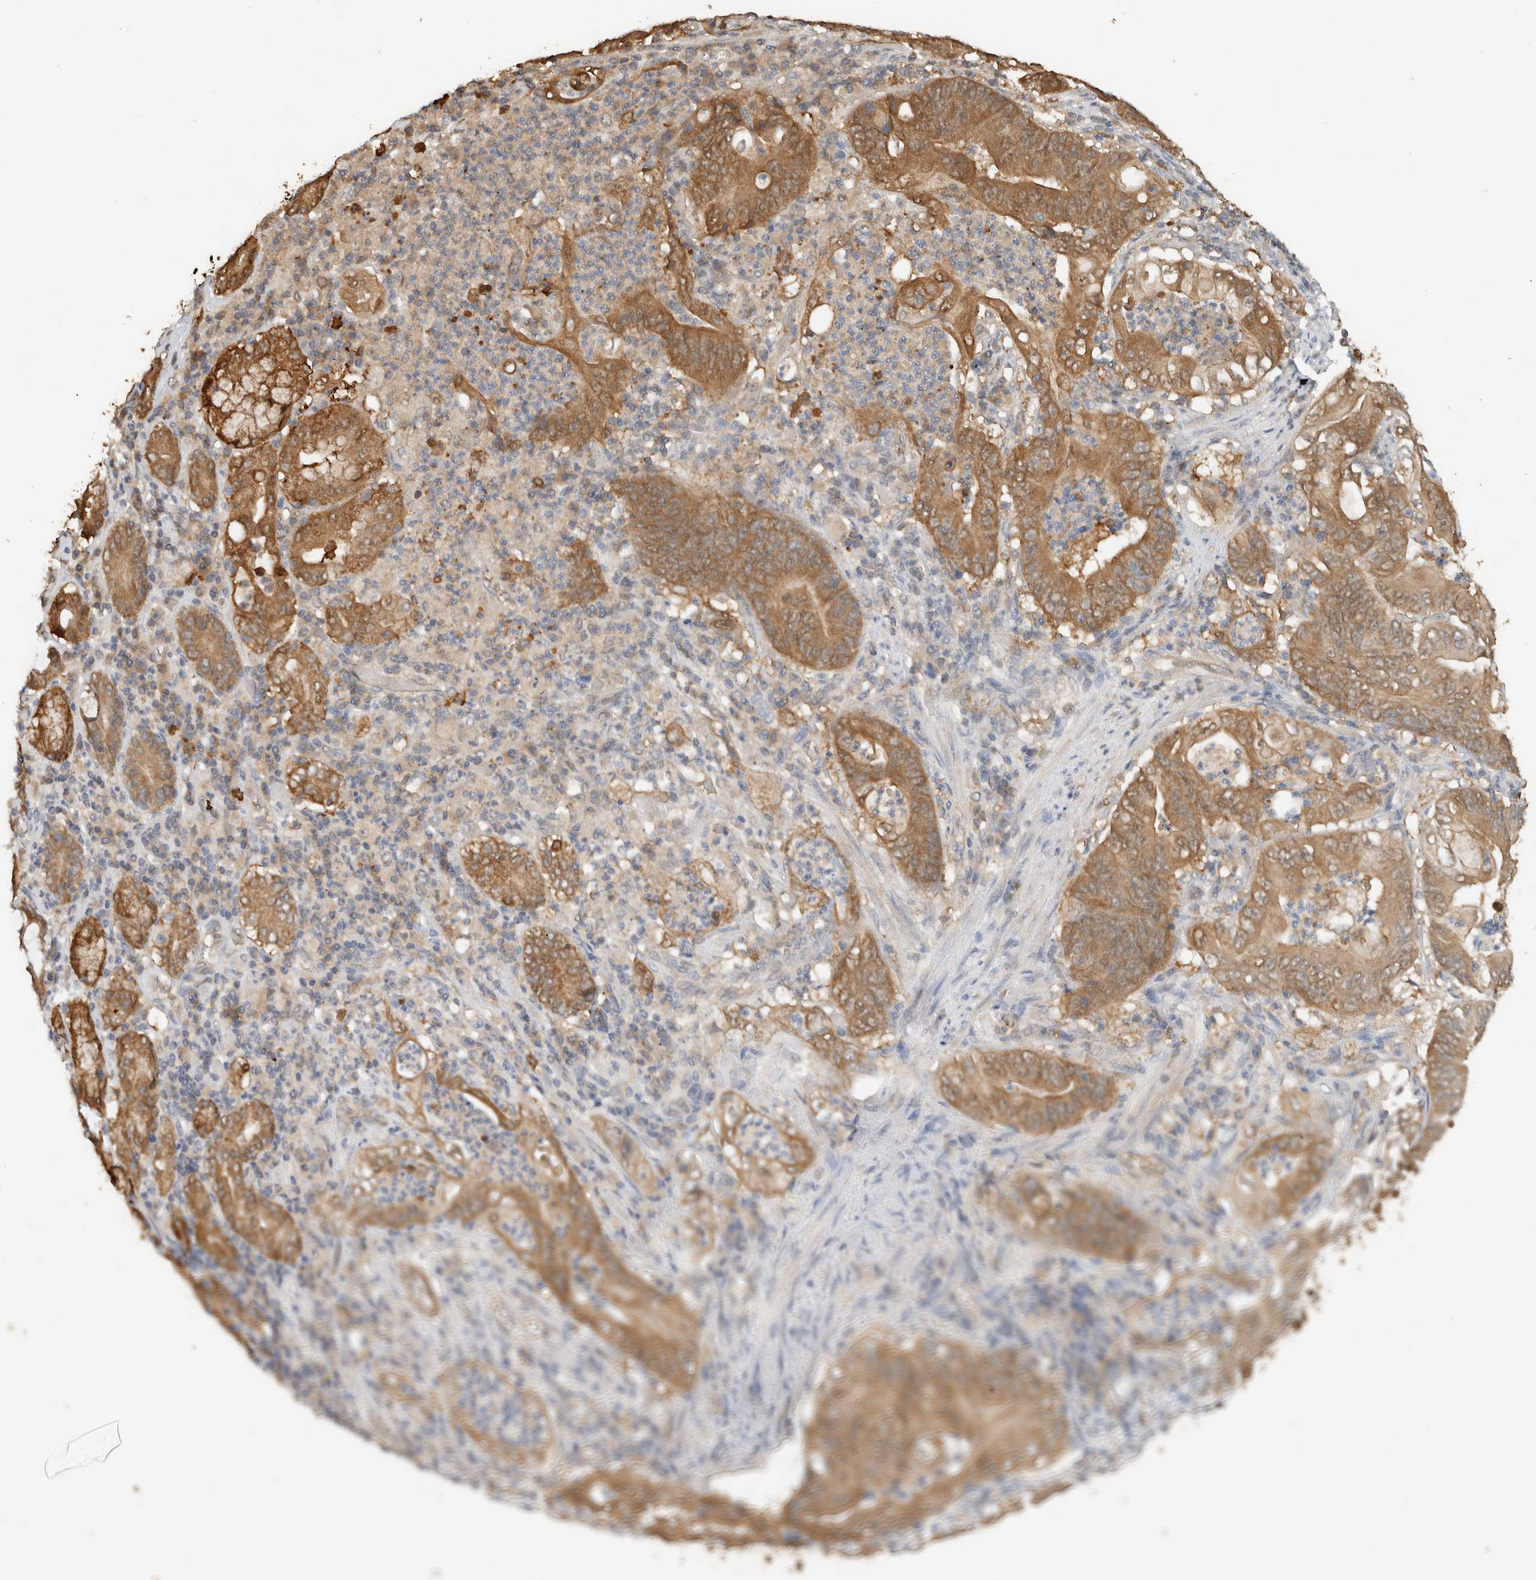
{"staining": {"intensity": "moderate", "quantity": ">75%", "location": "cytoplasmic/membranous"}, "tissue": "stomach cancer", "cell_type": "Tumor cells", "image_type": "cancer", "snomed": [{"axis": "morphology", "description": "Adenocarcinoma, NOS"}, {"axis": "topography", "description": "Stomach"}], "caption": "Immunohistochemical staining of human stomach adenocarcinoma reveals medium levels of moderate cytoplasmic/membranous expression in about >75% of tumor cells.", "gene": "CA13", "patient": {"sex": "female", "age": 73}}